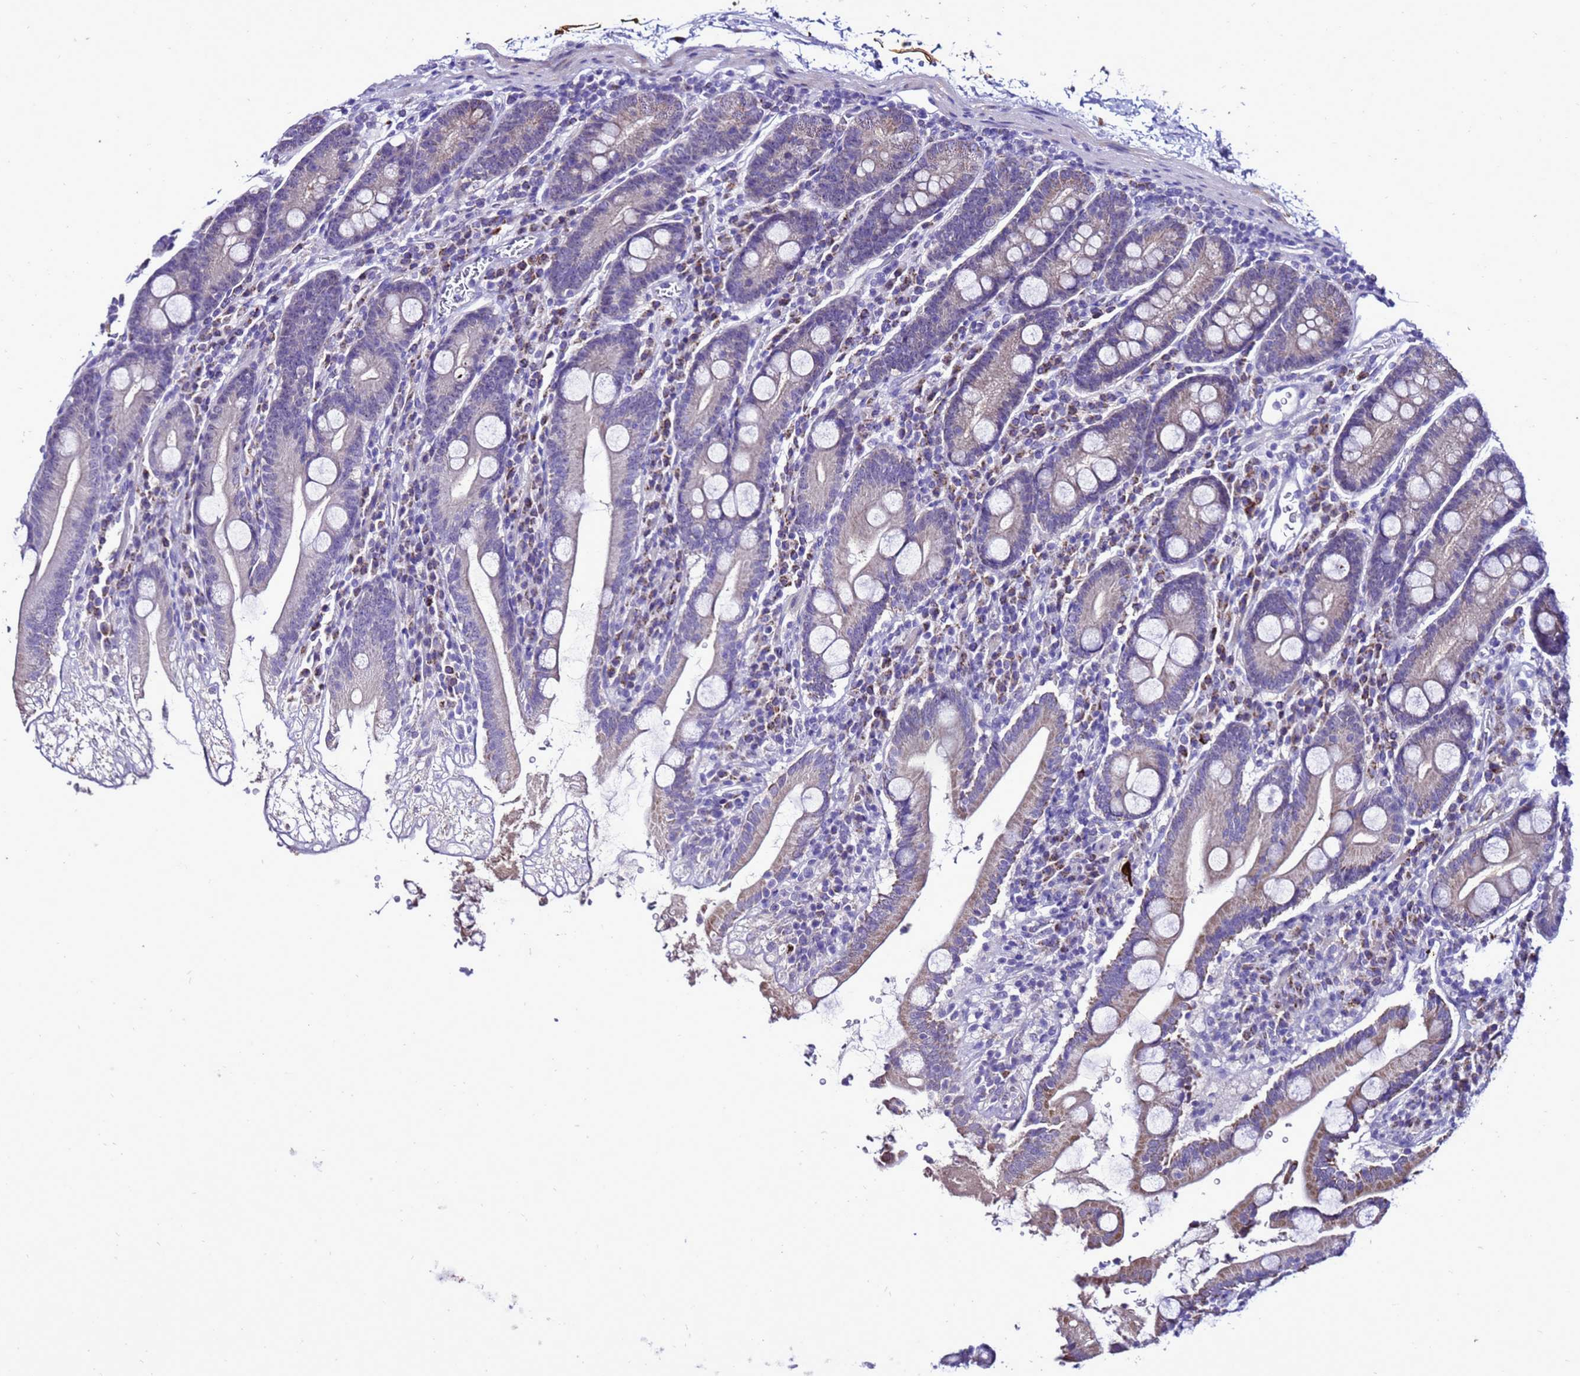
{"staining": {"intensity": "moderate", "quantity": "25%-75%", "location": "cytoplasmic/membranous"}, "tissue": "duodenum", "cell_type": "Glandular cells", "image_type": "normal", "snomed": [{"axis": "morphology", "description": "Normal tissue, NOS"}, {"axis": "topography", "description": "Duodenum"}], "caption": "Immunohistochemical staining of normal human duodenum demonstrates moderate cytoplasmic/membranous protein expression in about 25%-75% of glandular cells.", "gene": "DPH6", "patient": {"sex": "male", "age": 35}}